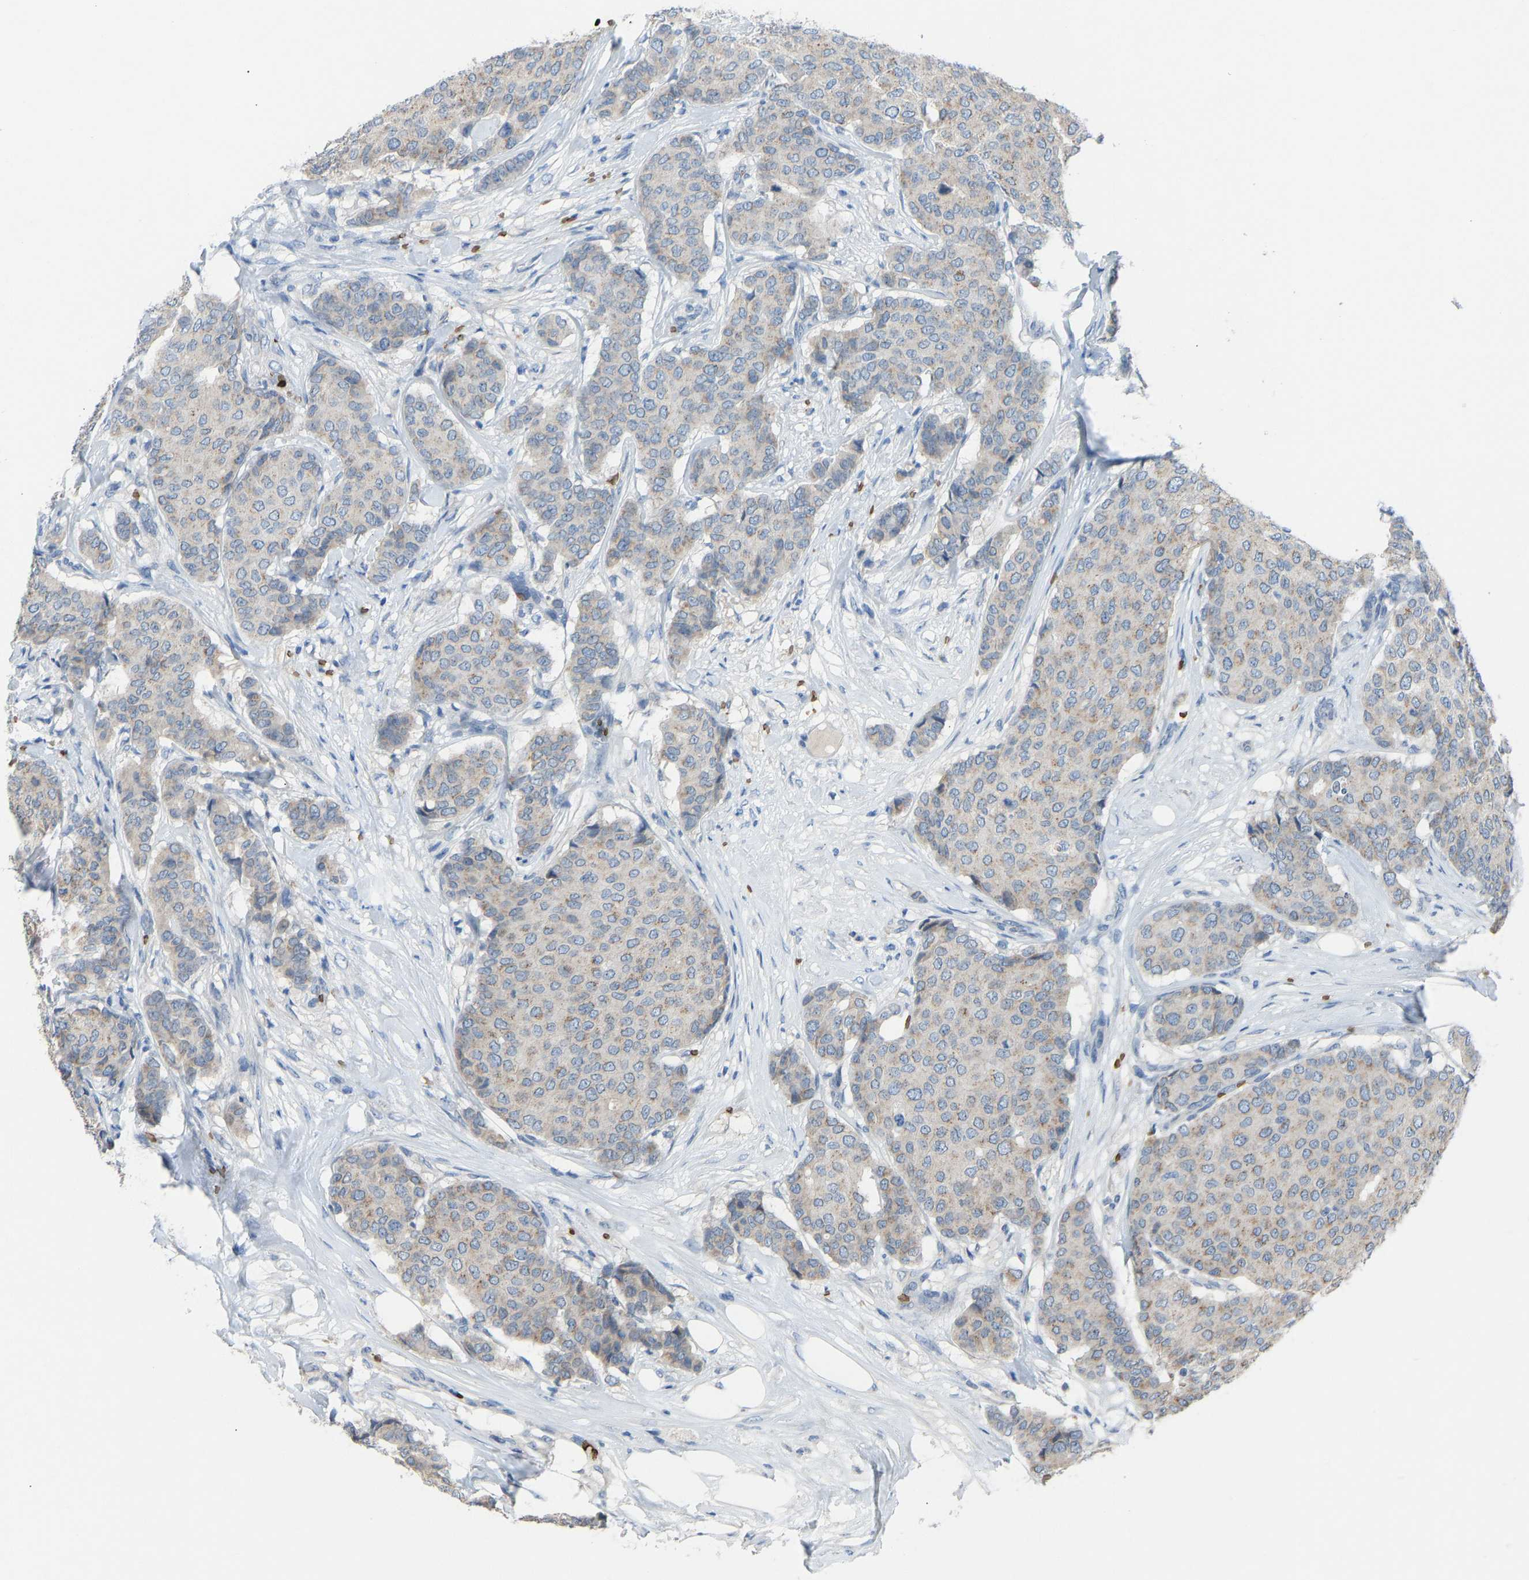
{"staining": {"intensity": "weak", "quantity": "25%-75%", "location": "cytoplasmic/membranous"}, "tissue": "breast cancer", "cell_type": "Tumor cells", "image_type": "cancer", "snomed": [{"axis": "morphology", "description": "Duct carcinoma"}, {"axis": "topography", "description": "Breast"}], "caption": "Intraductal carcinoma (breast) was stained to show a protein in brown. There is low levels of weak cytoplasmic/membranous positivity in approximately 25%-75% of tumor cells.", "gene": "PIGS", "patient": {"sex": "female", "age": 75}}